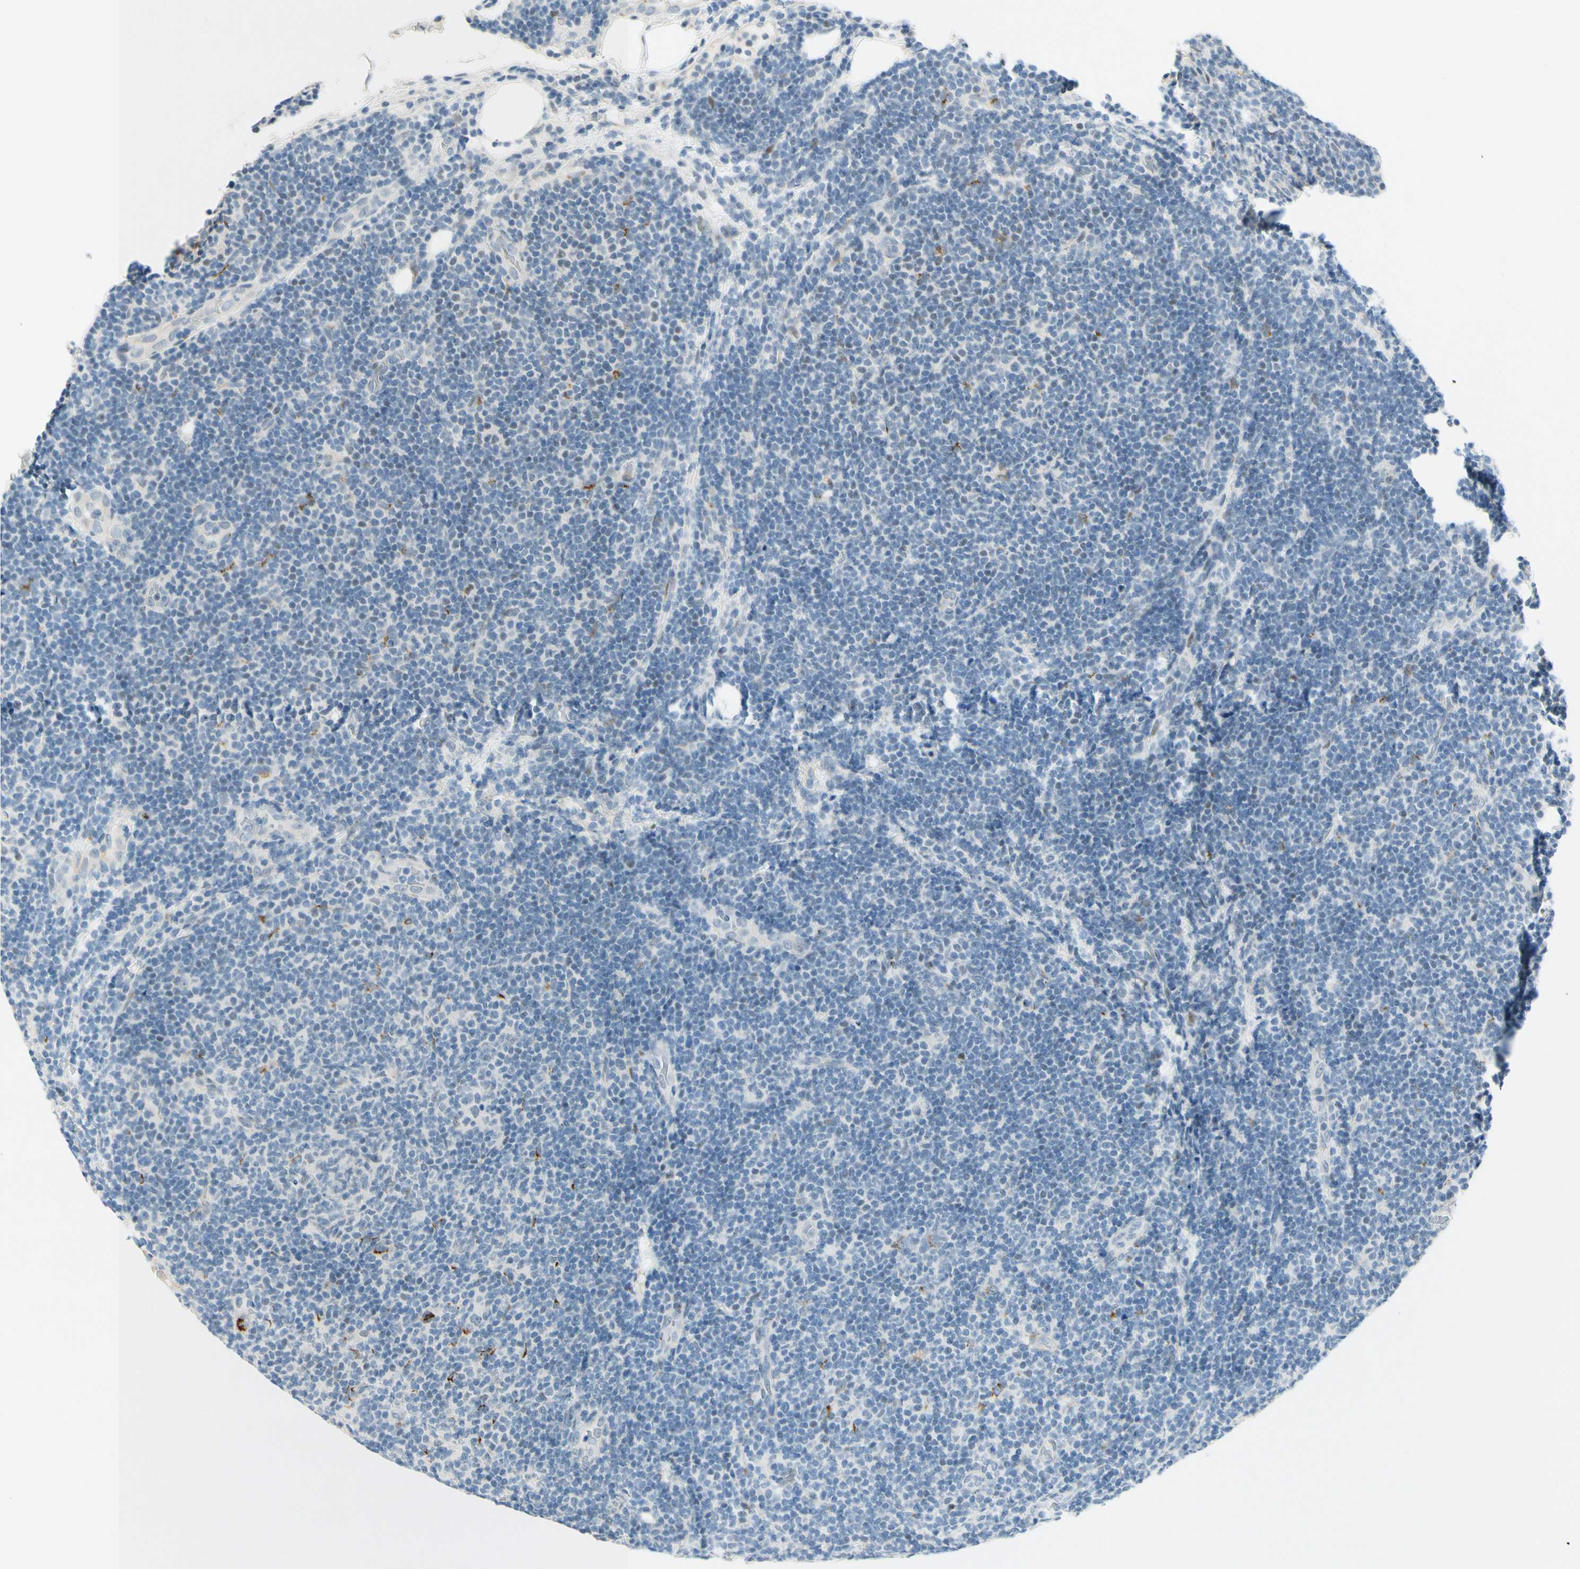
{"staining": {"intensity": "strong", "quantity": "<25%", "location": "cytoplasmic/membranous"}, "tissue": "lymphoma", "cell_type": "Tumor cells", "image_type": "cancer", "snomed": [{"axis": "morphology", "description": "Malignant lymphoma, non-Hodgkin's type, Low grade"}, {"axis": "topography", "description": "Lymph node"}], "caption": "Approximately <25% of tumor cells in human low-grade malignant lymphoma, non-Hodgkin's type reveal strong cytoplasmic/membranous protein staining as visualized by brown immunohistochemical staining.", "gene": "B4GALNT1", "patient": {"sex": "male", "age": 83}}